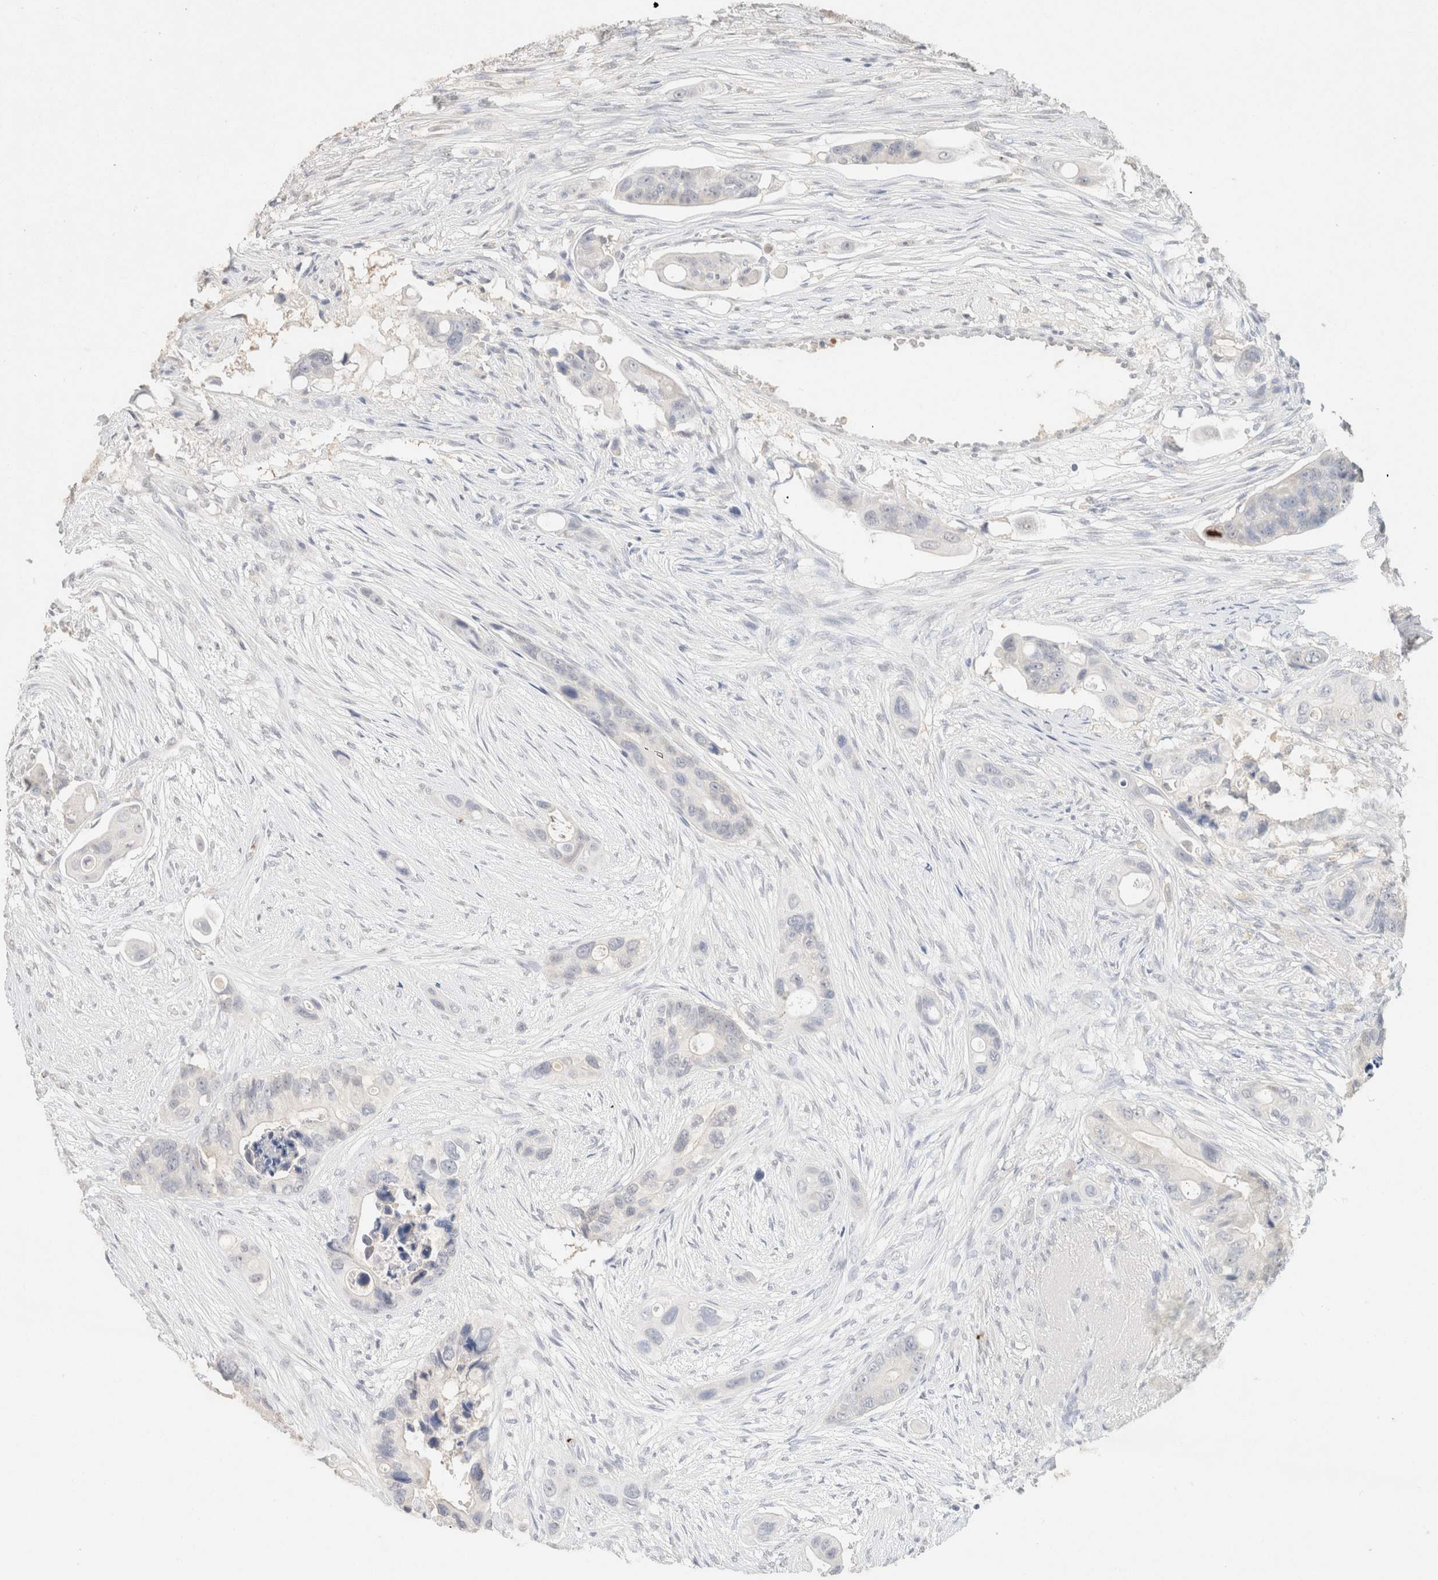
{"staining": {"intensity": "negative", "quantity": "none", "location": "none"}, "tissue": "colorectal cancer", "cell_type": "Tumor cells", "image_type": "cancer", "snomed": [{"axis": "morphology", "description": "Adenocarcinoma, NOS"}, {"axis": "topography", "description": "Colon"}], "caption": "This is an immunohistochemistry (IHC) micrograph of colorectal adenocarcinoma. There is no staining in tumor cells.", "gene": "CPA1", "patient": {"sex": "female", "age": 57}}